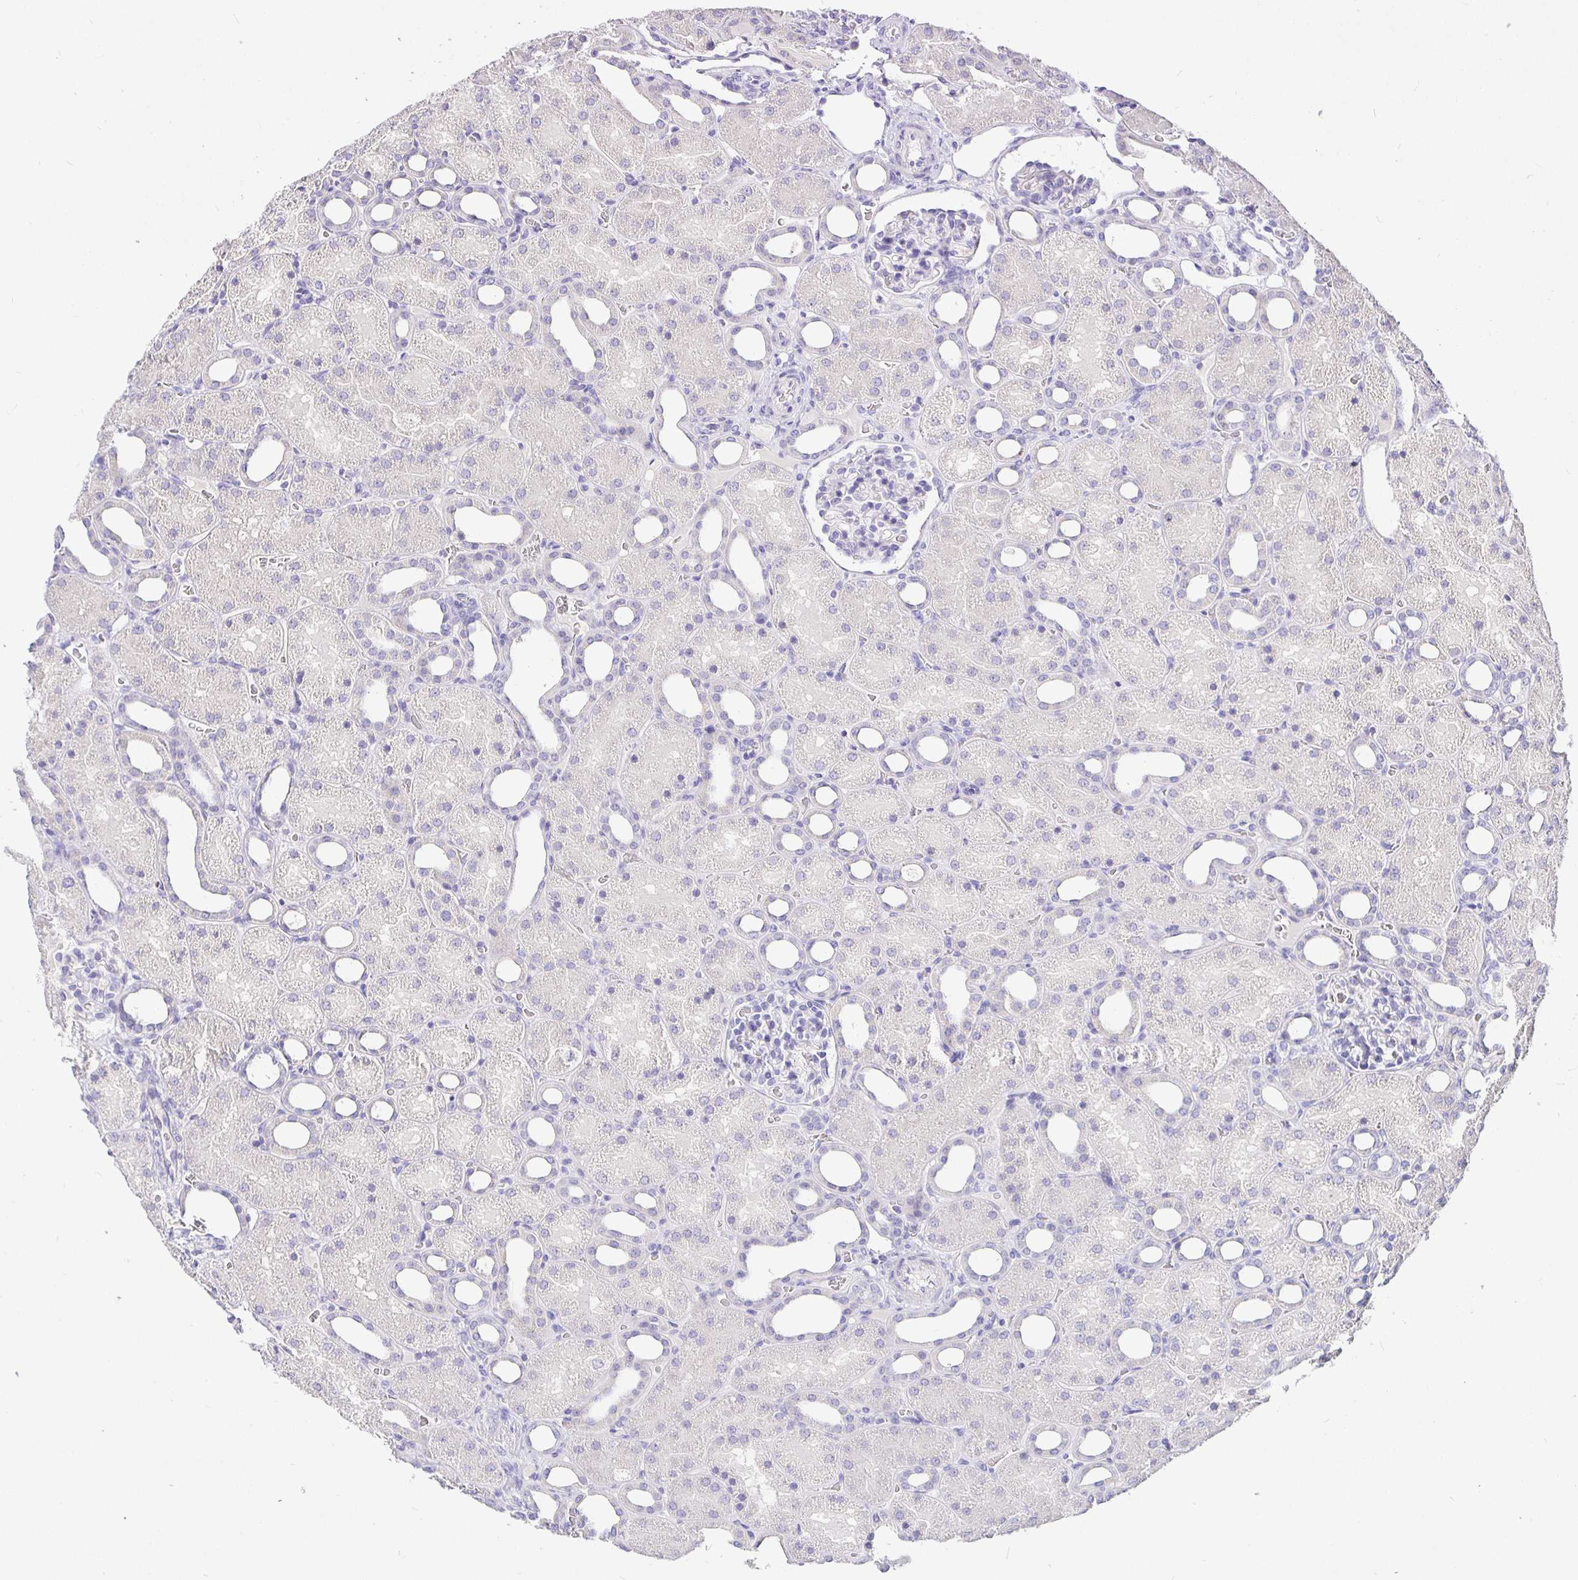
{"staining": {"intensity": "negative", "quantity": "none", "location": "none"}, "tissue": "kidney", "cell_type": "Cells in glomeruli", "image_type": "normal", "snomed": [{"axis": "morphology", "description": "Normal tissue, NOS"}, {"axis": "topography", "description": "Kidney"}], "caption": "DAB immunohistochemical staining of benign human kidney reveals no significant staining in cells in glomeruli.", "gene": "TPTE", "patient": {"sex": "male", "age": 2}}